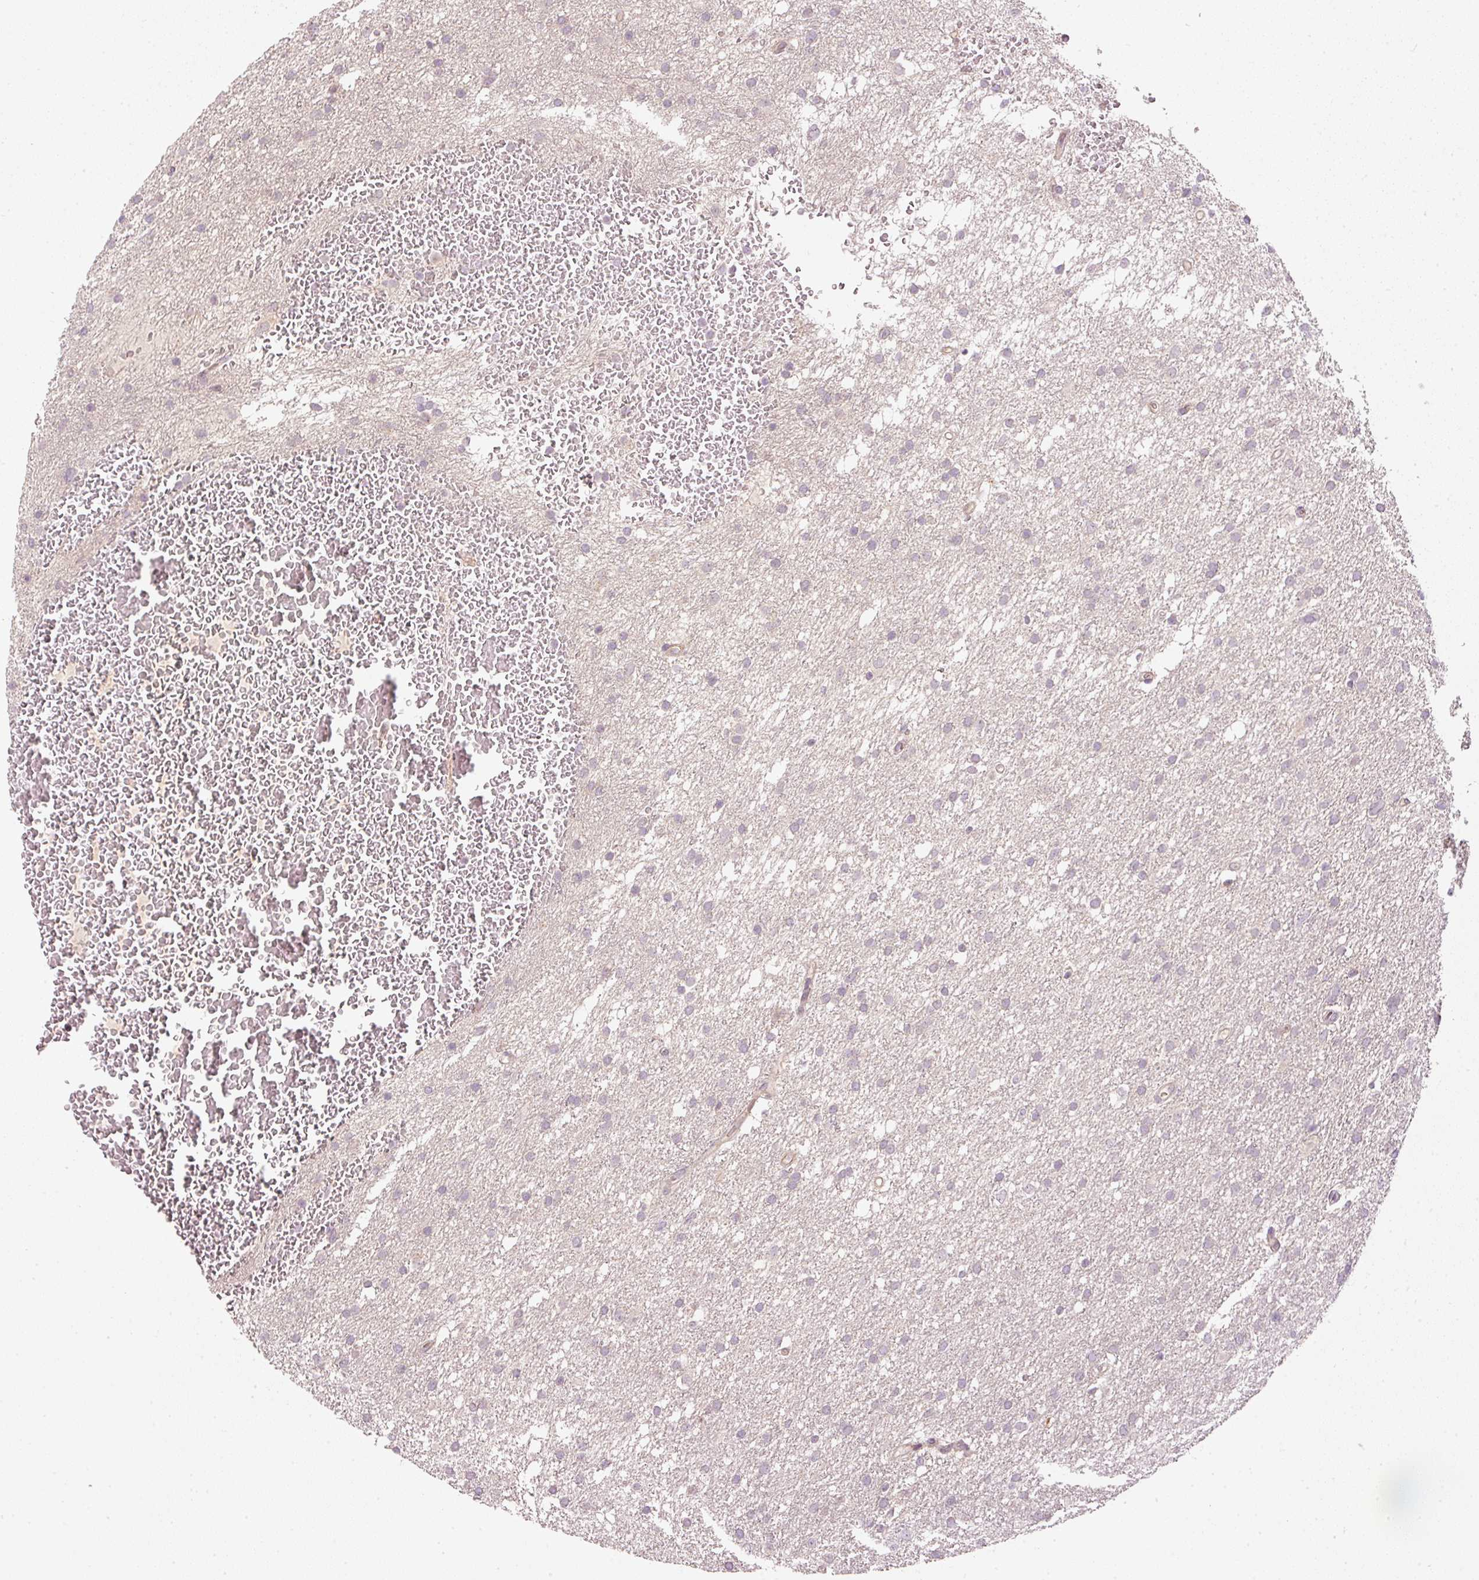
{"staining": {"intensity": "negative", "quantity": "none", "location": "none"}, "tissue": "glioma", "cell_type": "Tumor cells", "image_type": "cancer", "snomed": [{"axis": "morphology", "description": "Glioma, malignant, High grade"}, {"axis": "topography", "description": "Cerebral cortex"}], "caption": "Immunohistochemistry of glioma reveals no positivity in tumor cells.", "gene": "CDC20B", "patient": {"sex": "female", "age": 36}}